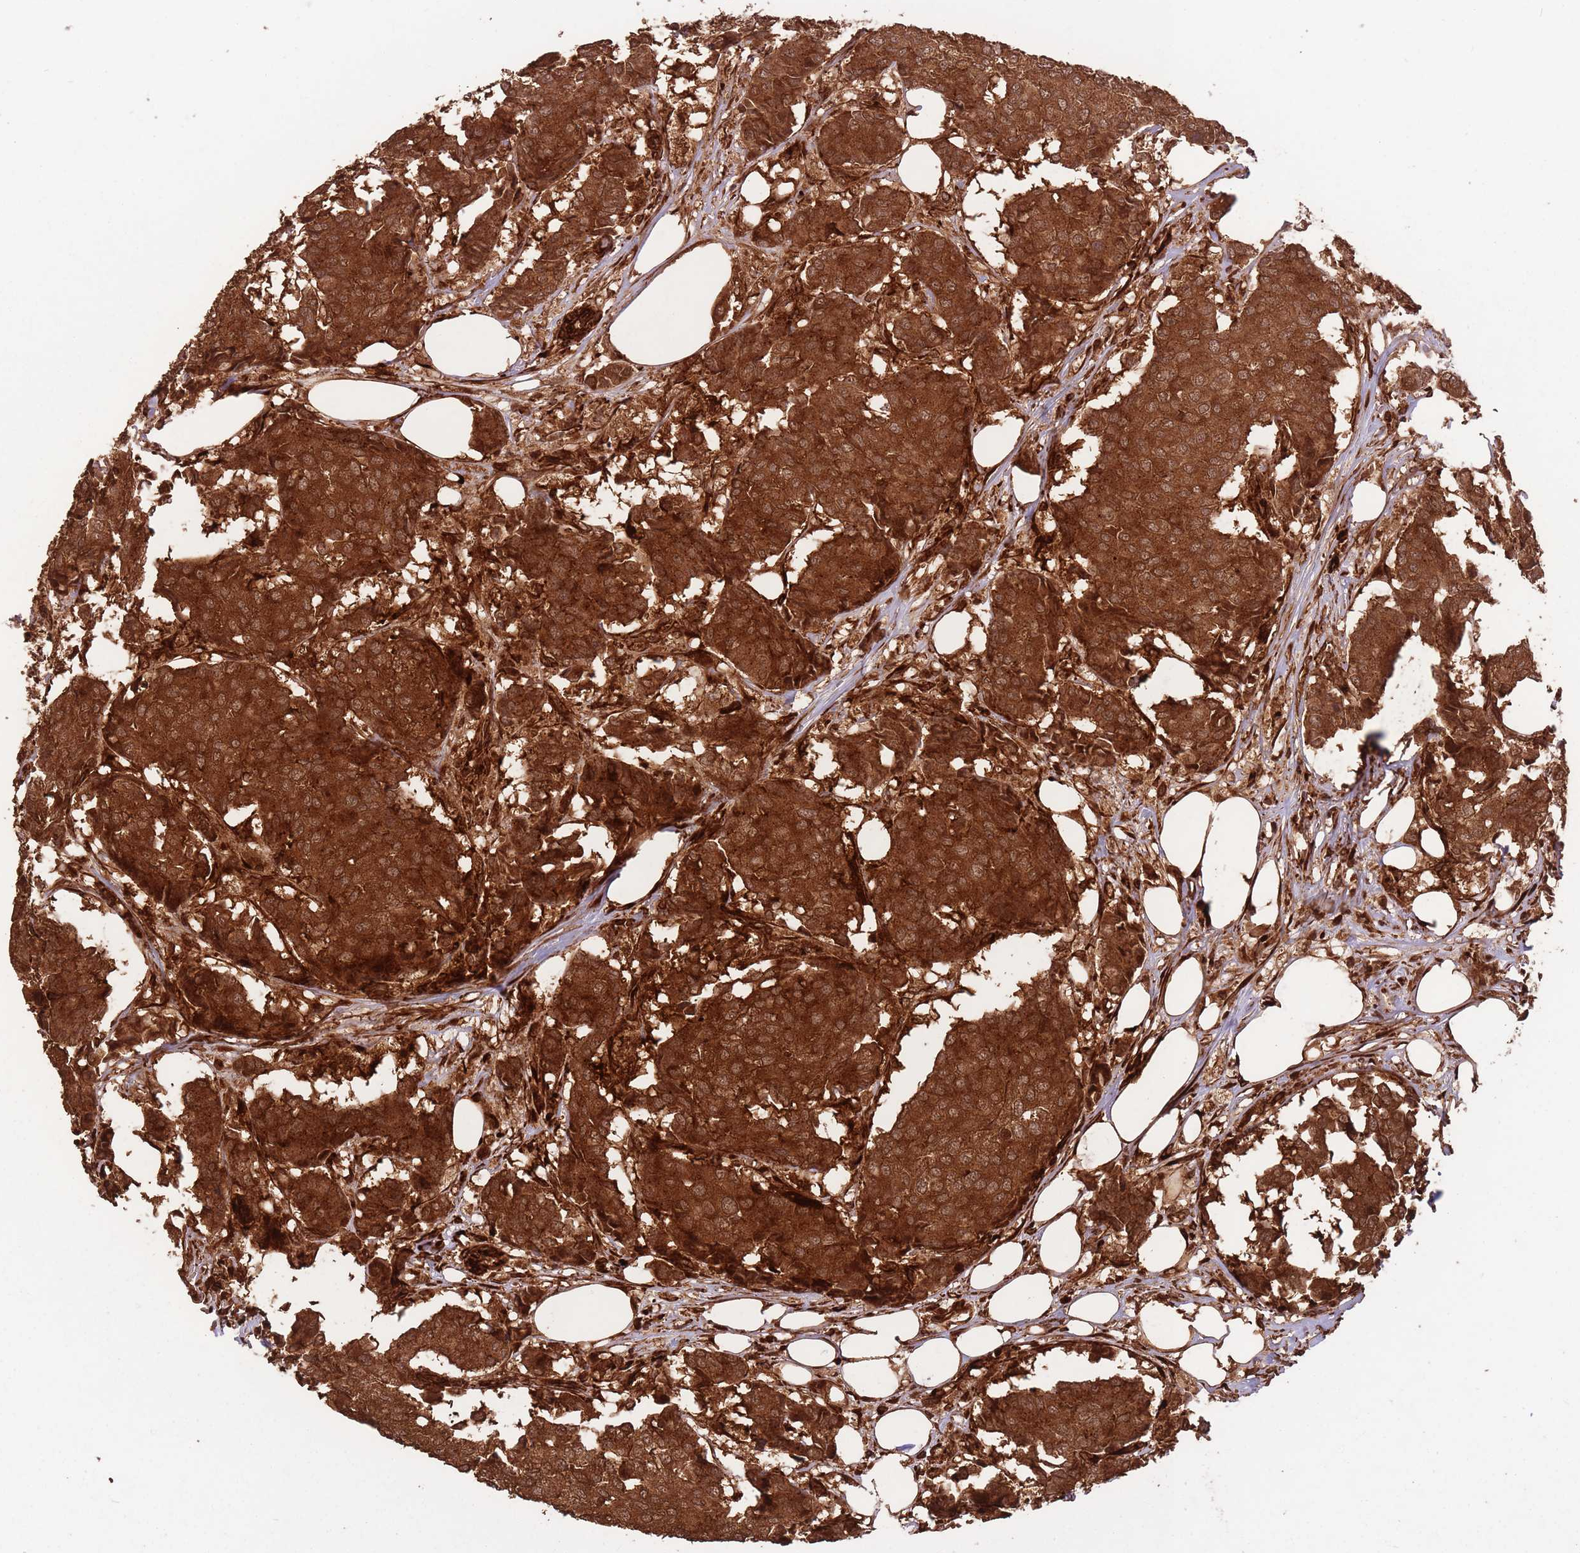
{"staining": {"intensity": "strong", "quantity": ">75%", "location": "cytoplasmic/membranous"}, "tissue": "breast cancer", "cell_type": "Tumor cells", "image_type": "cancer", "snomed": [{"axis": "morphology", "description": "Duct carcinoma"}, {"axis": "topography", "description": "Breast"}], "caption": "This image shows immunohistochemistry staining of human breast infiltrating ductal carcinoma, with high strong cytoplasmic/membranous positivity in approximately >75% of tumor cells.", "gene": "ERBB3", "patient": {"sex": "female", "age": 75}}